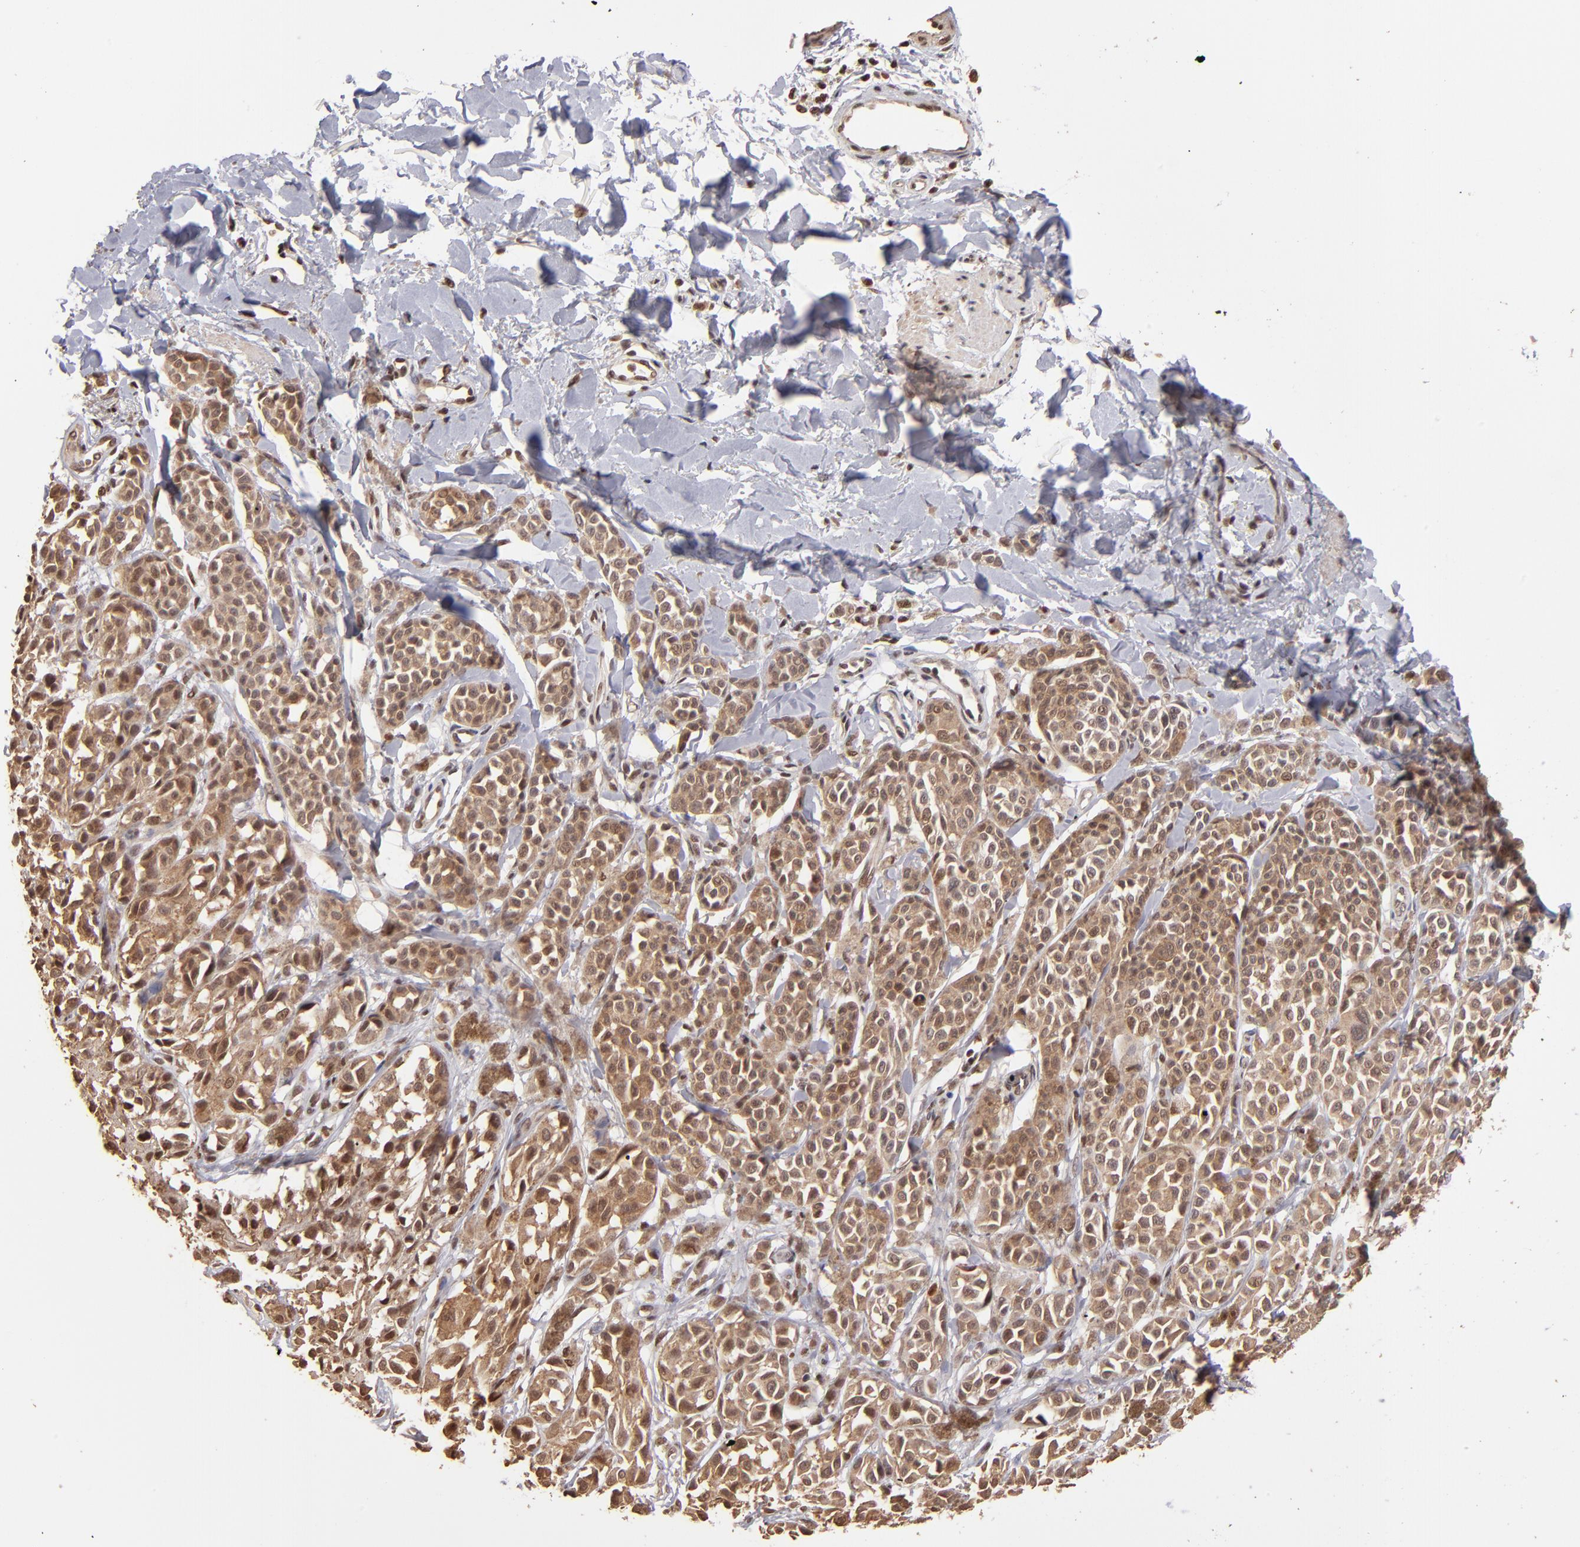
{"staining": {"intensity": "moderate", "quantity": ">75%", "location": "cytoplasmic/membranous,nuclear"}, "tissue": "melanoma", "cell_type": "Tumor cells", "image_type": "cancer", "snomed": [{"axis": "morphology", "description": "Malignant melanoma, NOS"}, {"axis": "topography", "description": "Skin"}], "caption": "Human malignant melanoma stained with a brown dye exhibits moderate cytoplasmic/membranous and nuclear positive expression in about >75% of tumor cells.", "gene": "TERF2", "patient": {"sex": "female", "age": 38}}